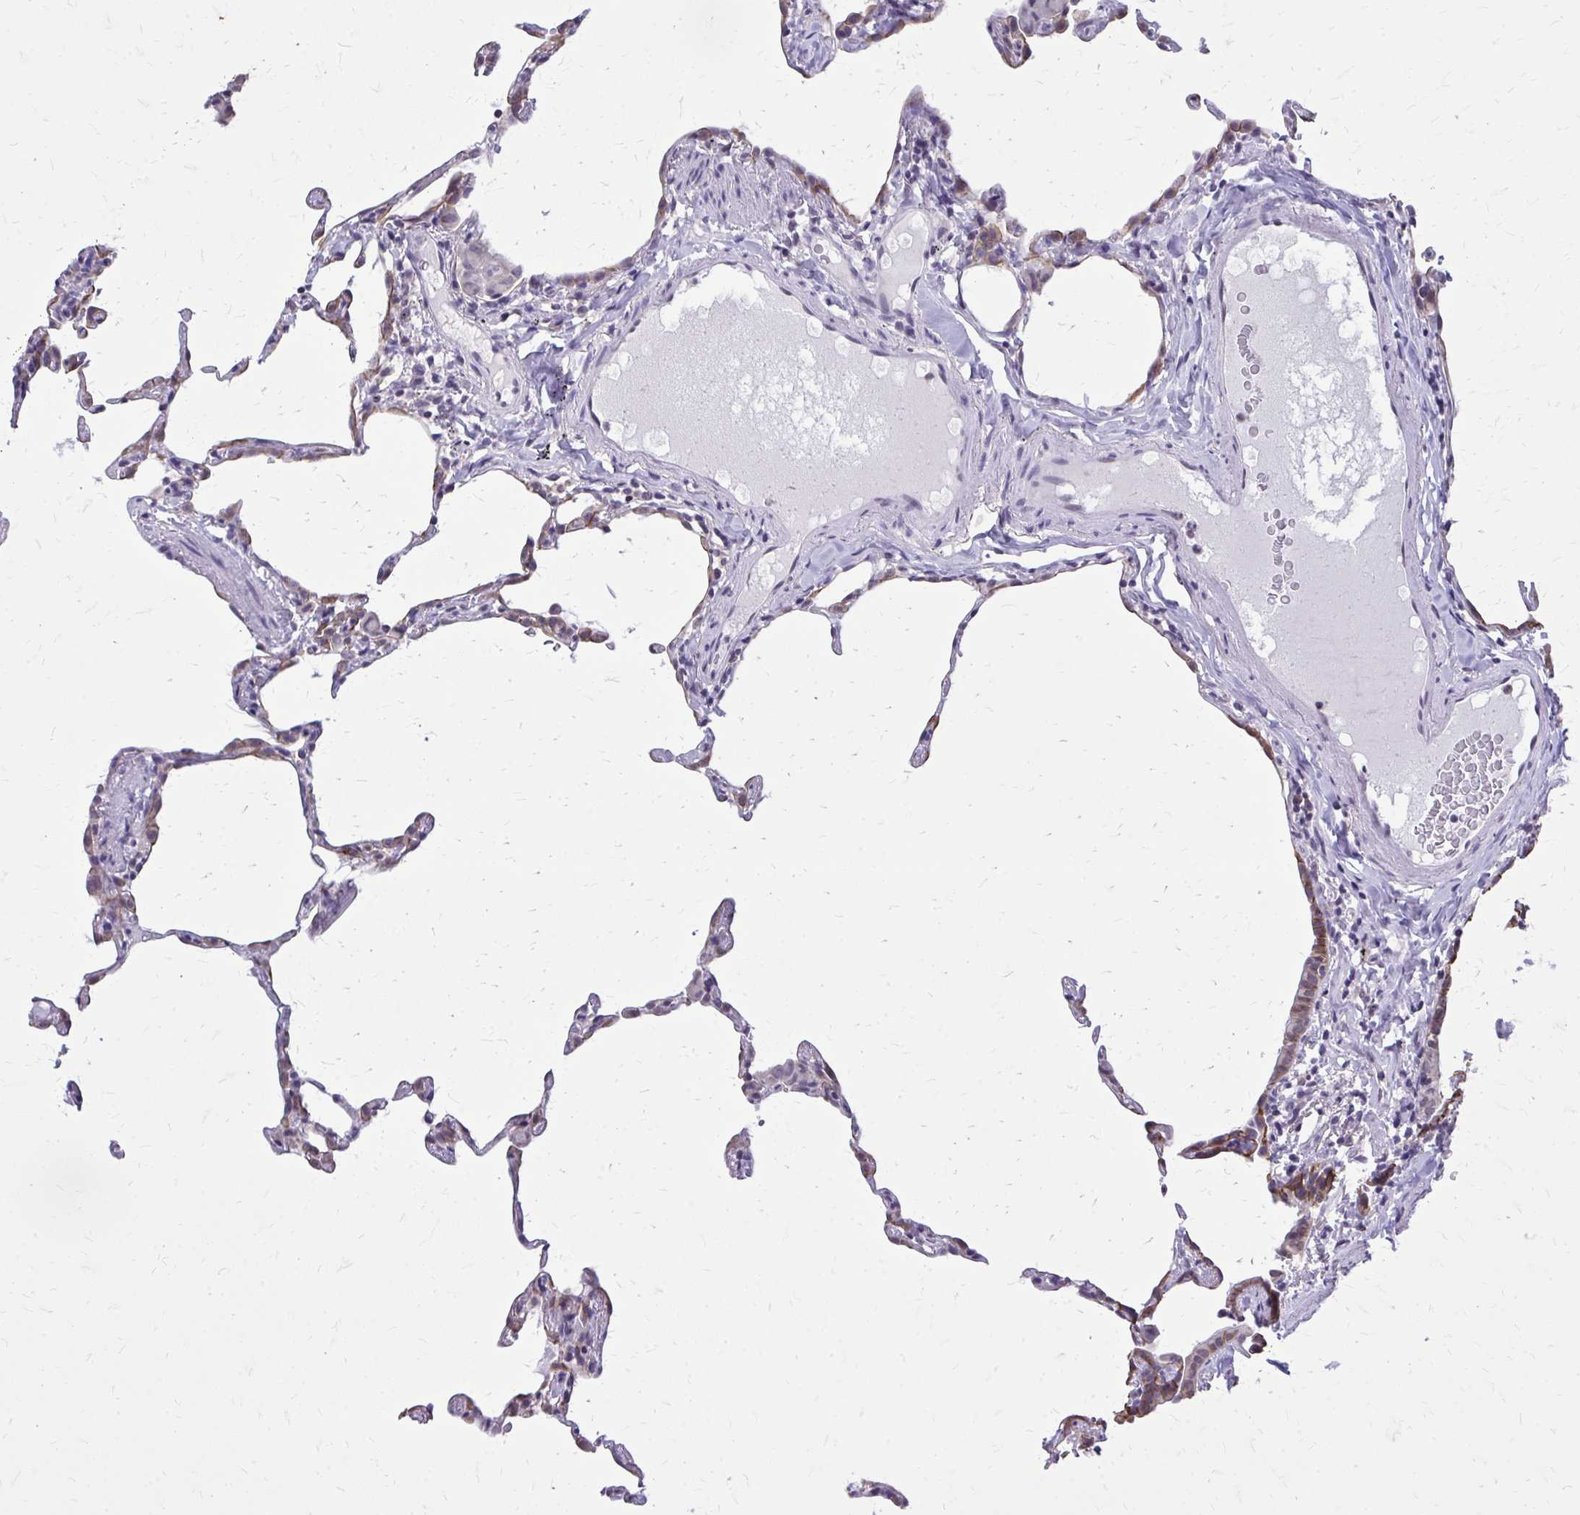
{"staining": {"intensity": "moderate", "quantity": "<25%", "location": "cytoplasmic/membranous"}, "tissue": "lung", "cell_type": "Alveolar cells", "image_type": "normal", "snomed": [{"axis": "morphology", "description": "Normal tissue, NOS"}, {"axis": "topography", "description": "Lung"}], "caption": "The photomicrograph demonstrates staining of unremarkable lung, revealing moderate cytoplasmic/membranous protein staining (brown color) within alveolar cells.", "gene": "AKAP5", "patient": {"sex": "female", "age": 57}}